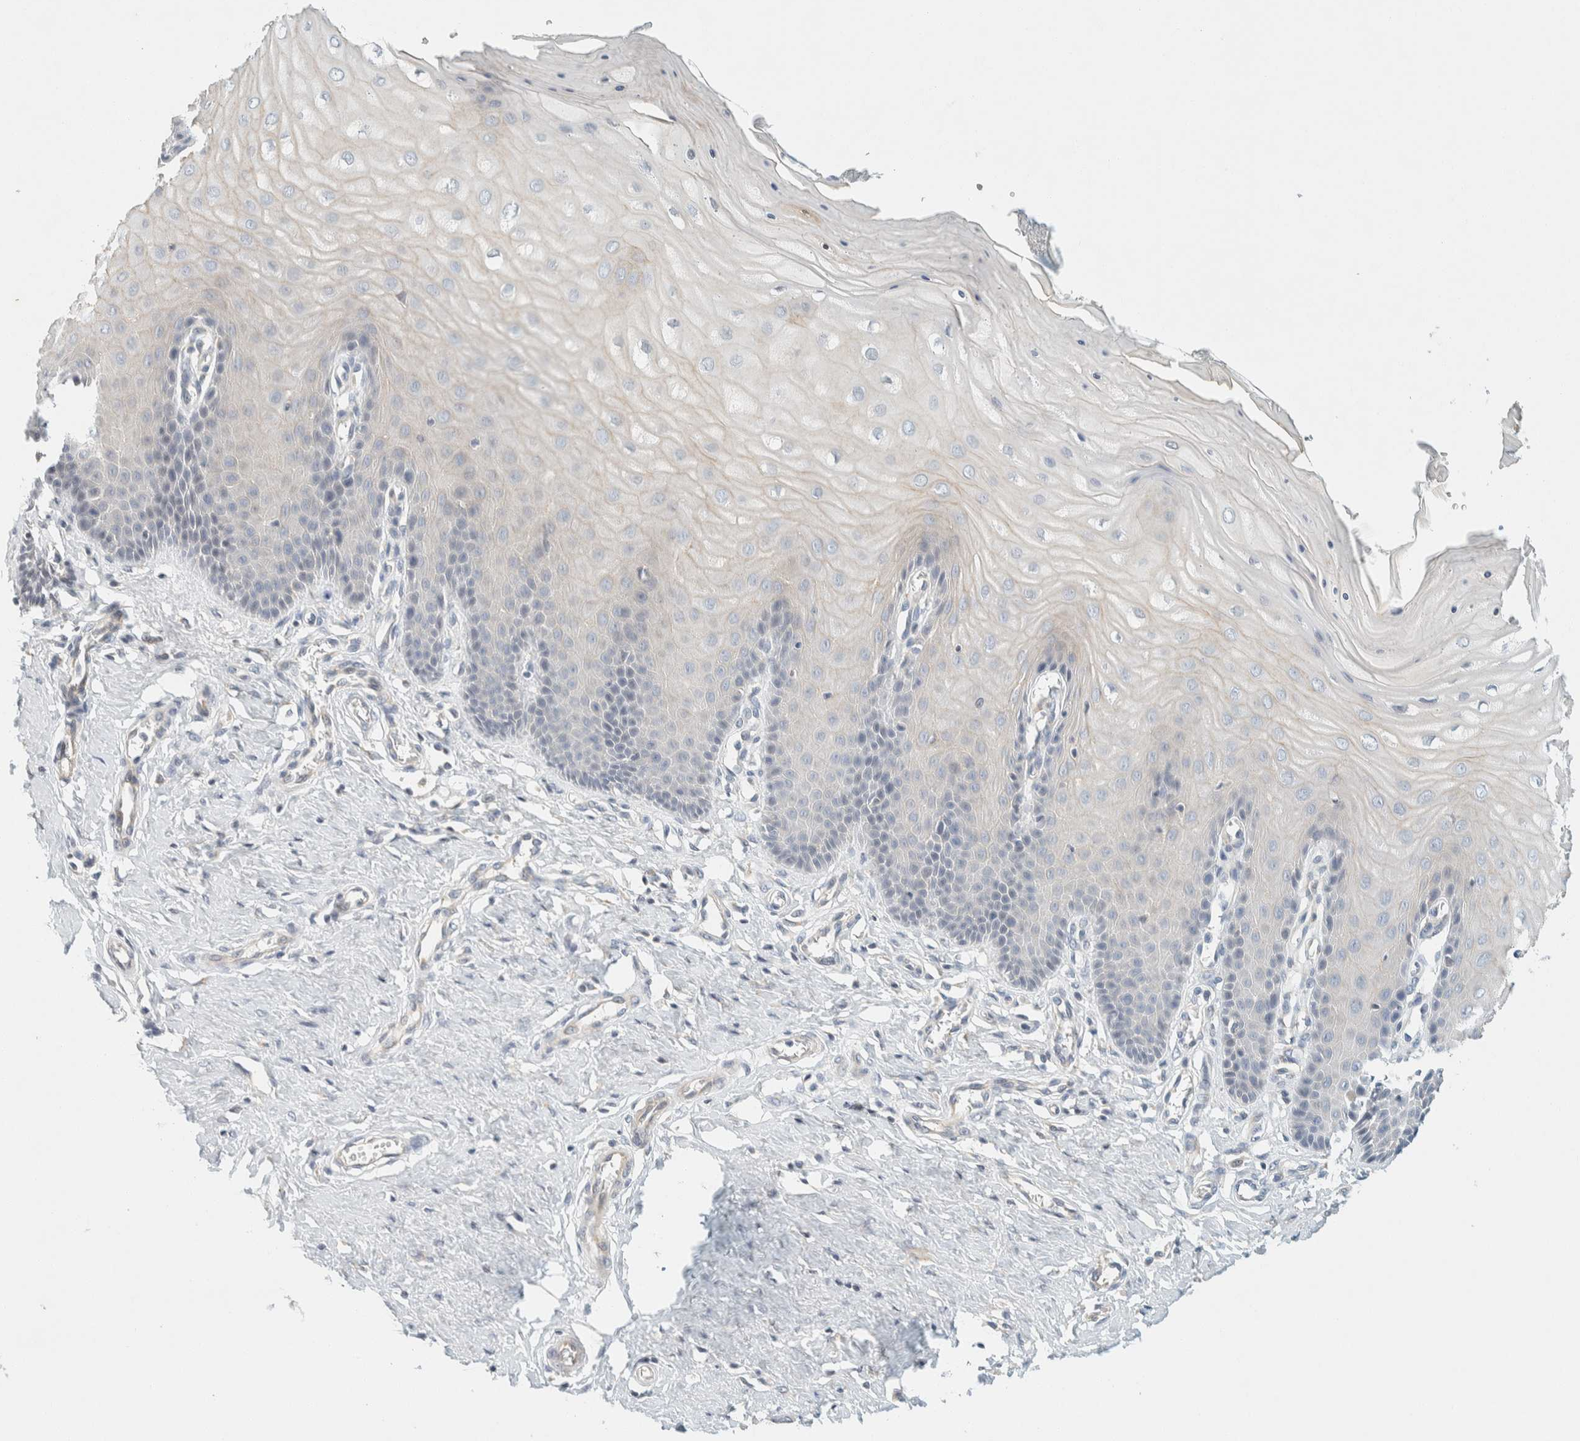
{"staining": {"intensity": "moderate", "quantity": ">75%", "location": "cytoplasmic/membranous"}, "tissue": "cervix", "cell_type": "Glandular cells", "image_type": "normal", "snomed": [{"axis": "morphology", "description": "Normal tissue, NOS"}, {"axis": "topography", "description": "Cervix"}], "caption": "Protein staining of unremarkable cervix shows moderate cytoplasmic/membranous expression in about >75% of glandular cells.", "gene": "SUMF2", "patient": {"sex": "female", "age": 55}}